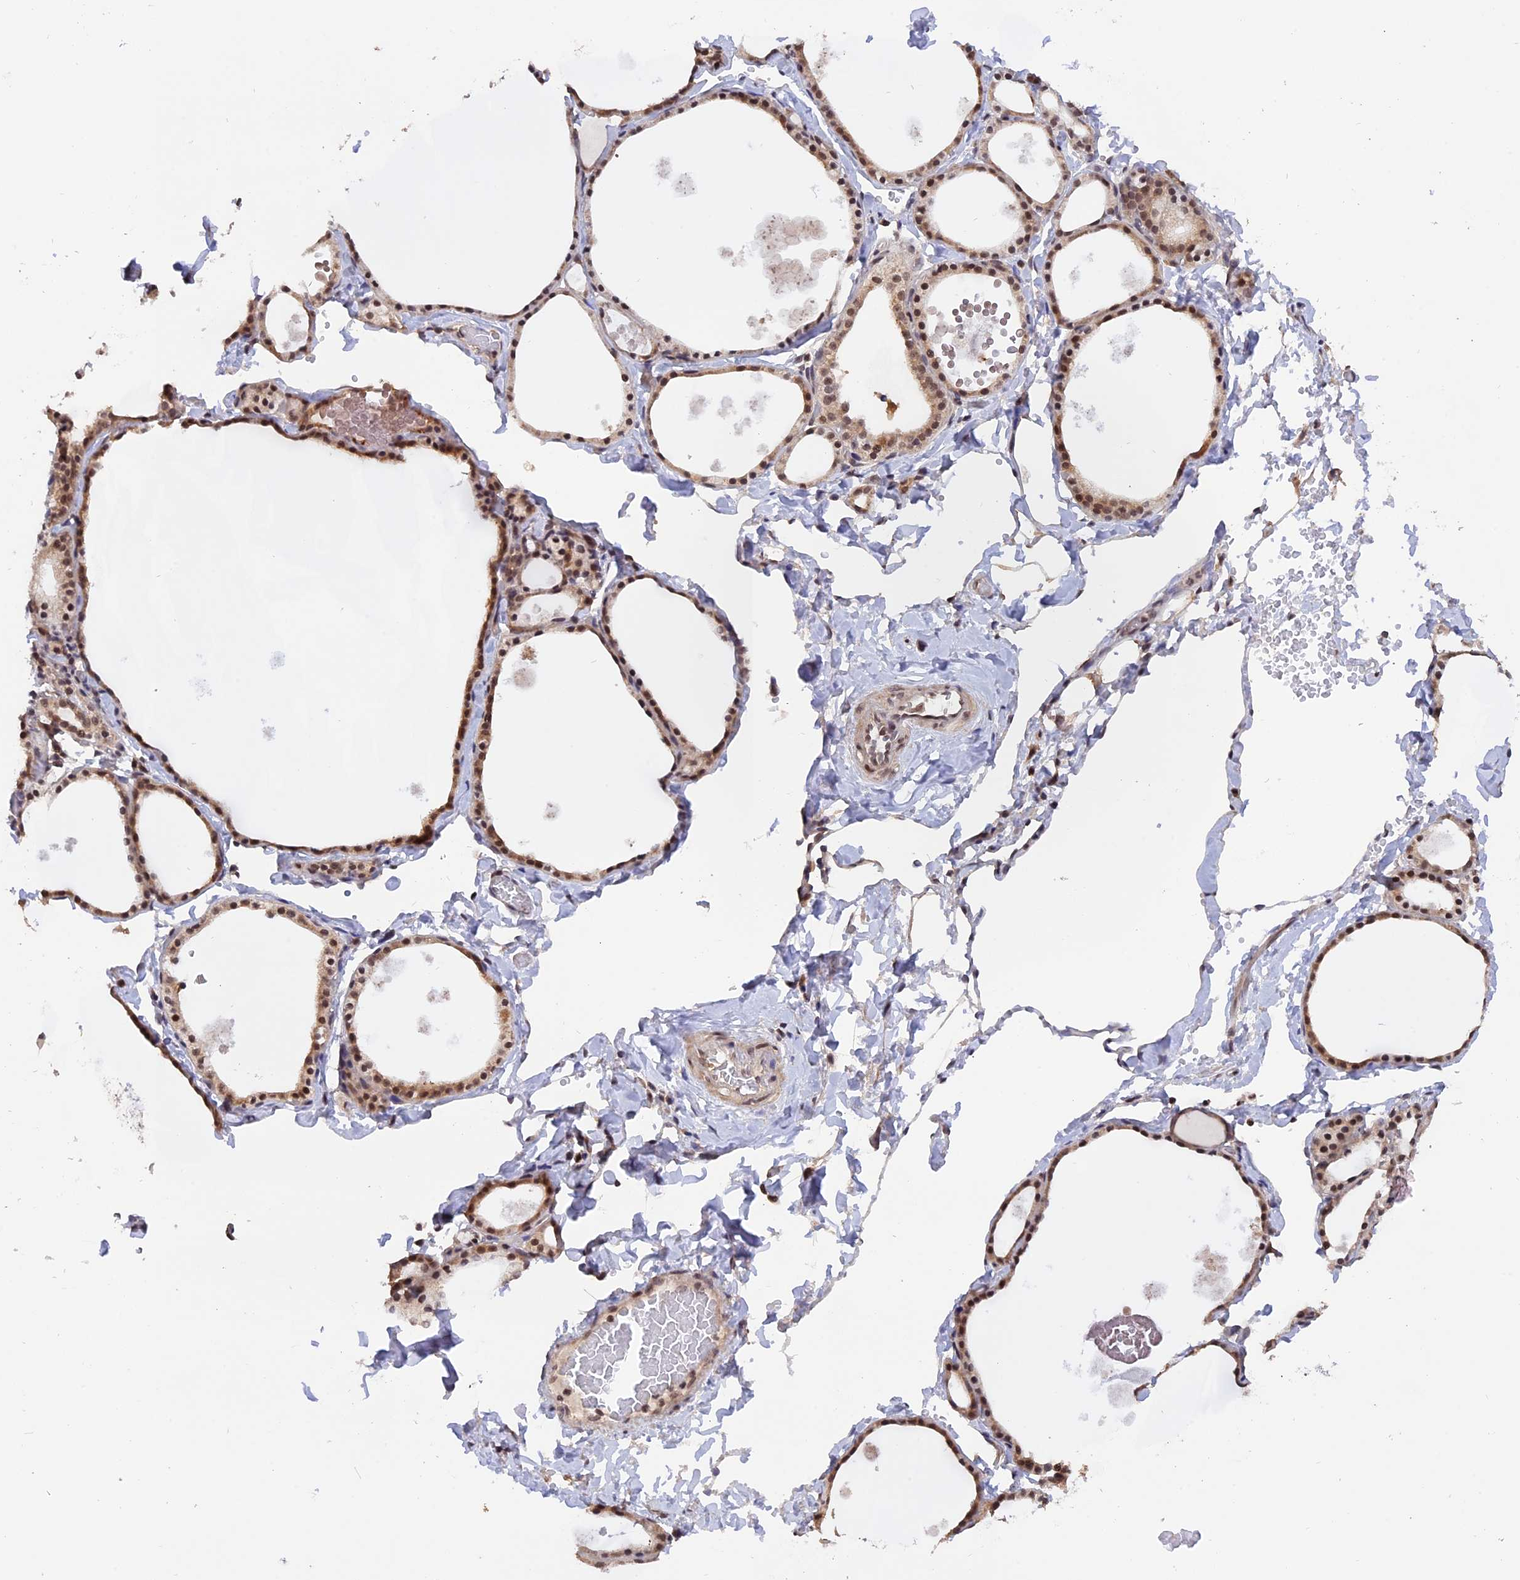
{"staining": {"intensity": "moderate", "quantity": ">75%", "location": "cytoplasmic/membranous,nuclear"}, "tissue": "thyroid gland", "cell_type": "Glandular cells", "image_type": "normal", "snomed": [{"axis": "morphology", "description": "Normal tissue, NOS"}, {"axis": "topography", "description": "Thyroid gland"}], "caption": "Glandular cells display medium levels of moderate cytoplasmic/membranous,nuclear staining in approximately >75% of cells in normal human thyroid gland. (brown staining indicates protein expression, while blue staining denotes nuclei).", "gene": "RFC5", "patient": {"sex": "male", "age": 56}}